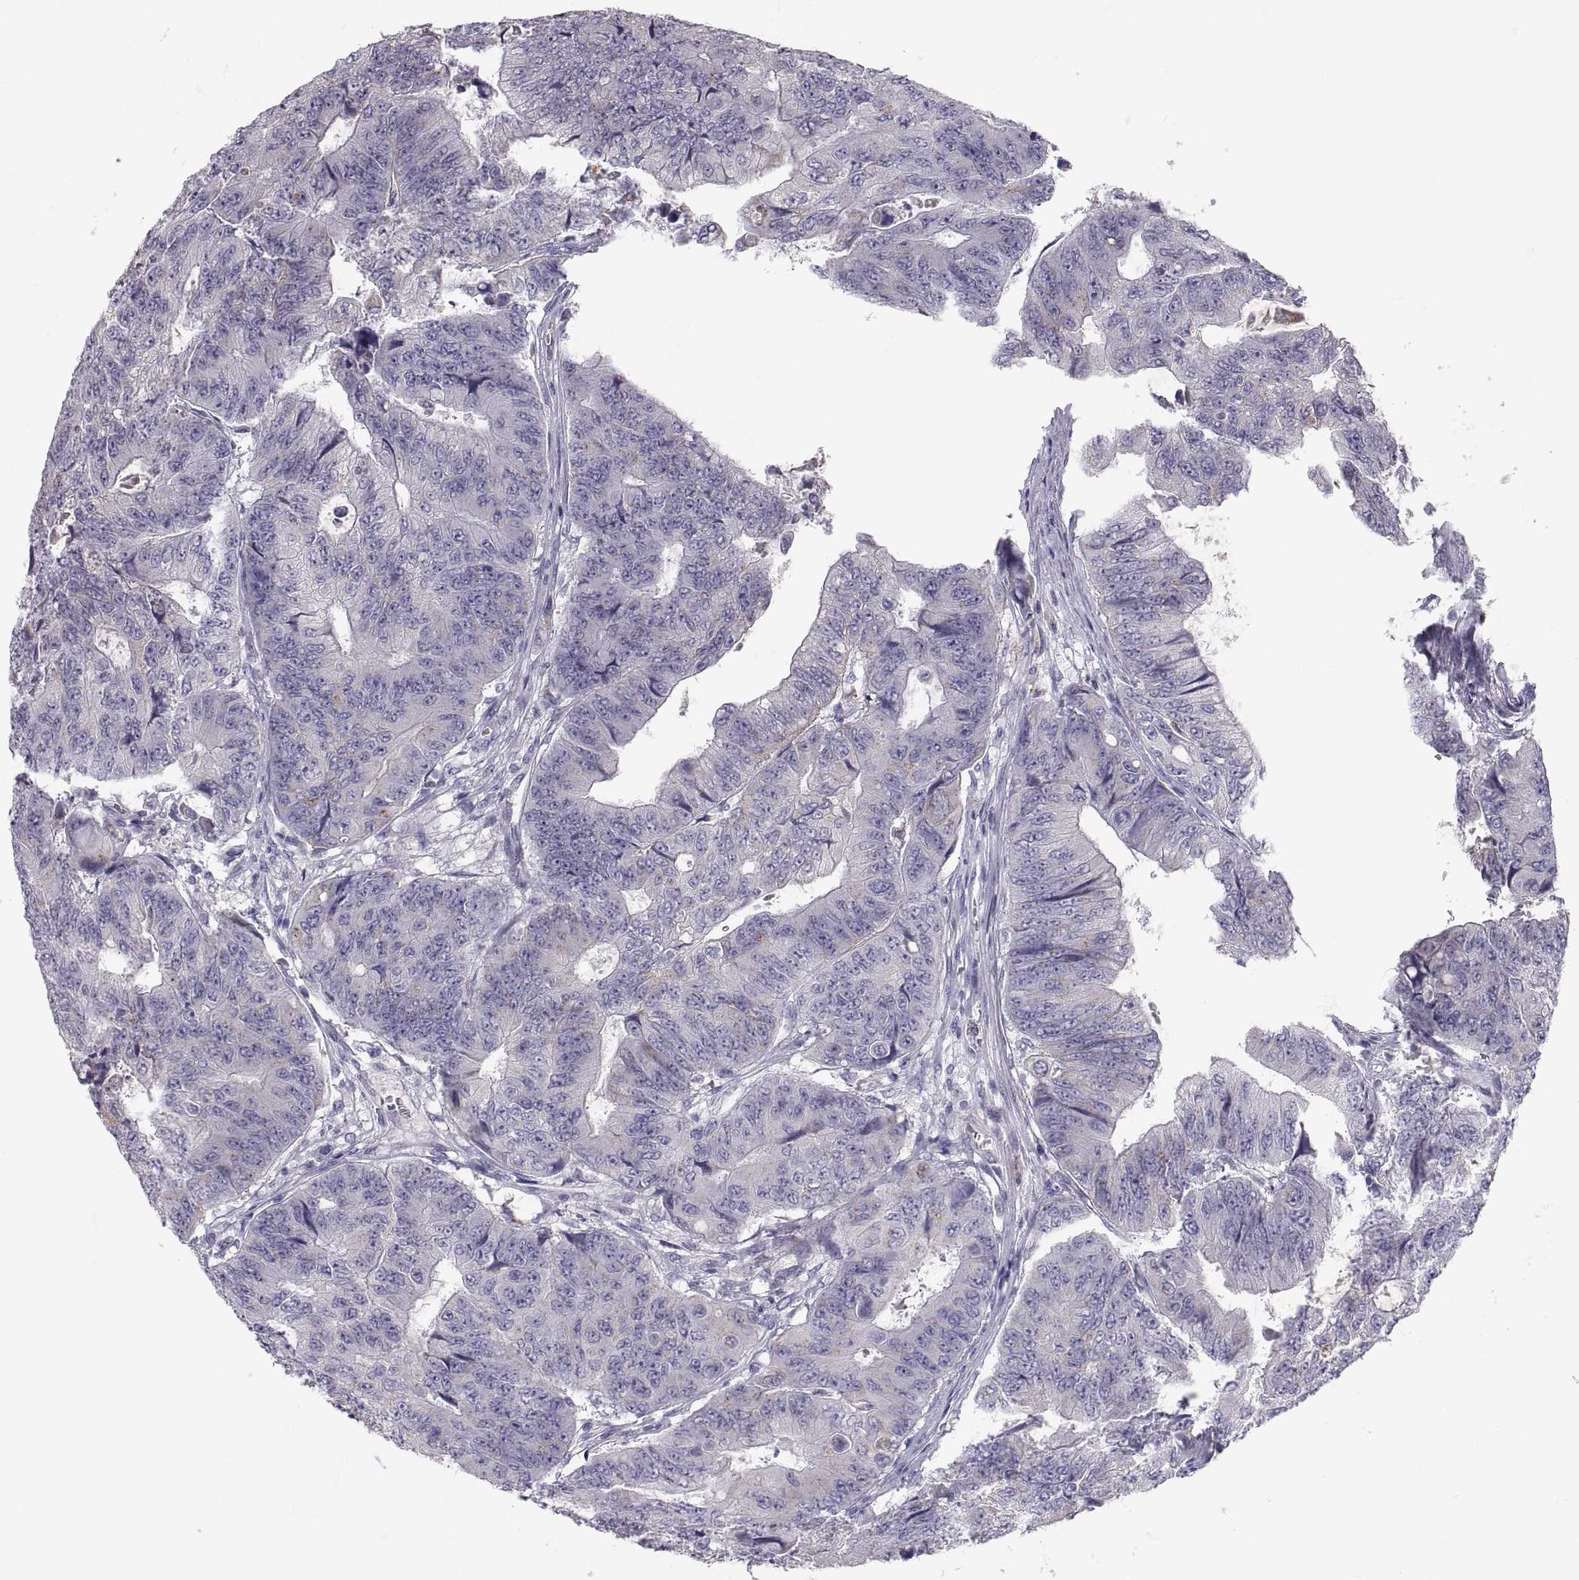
{"staining": {"intensity": "negative", "quantity": "none", "location": "none"}, "tissue": "colorectal cancer", "cell_type": "Tumor cells", "image_type": "cancer", "snomed": [{"axis": "morphology", "description": "Adenocarcinoma, NOS"}, {"axis": "topography", "description": "Colon"}], "caption": "High power microscopy histopathology image of an immunohistochemistry (IHC) image of colorectal adenocarcinoma, revealing no significant expression in tumor cells.", "gene": "PGM5", "patient": {"sex": "female", "age": 48}}